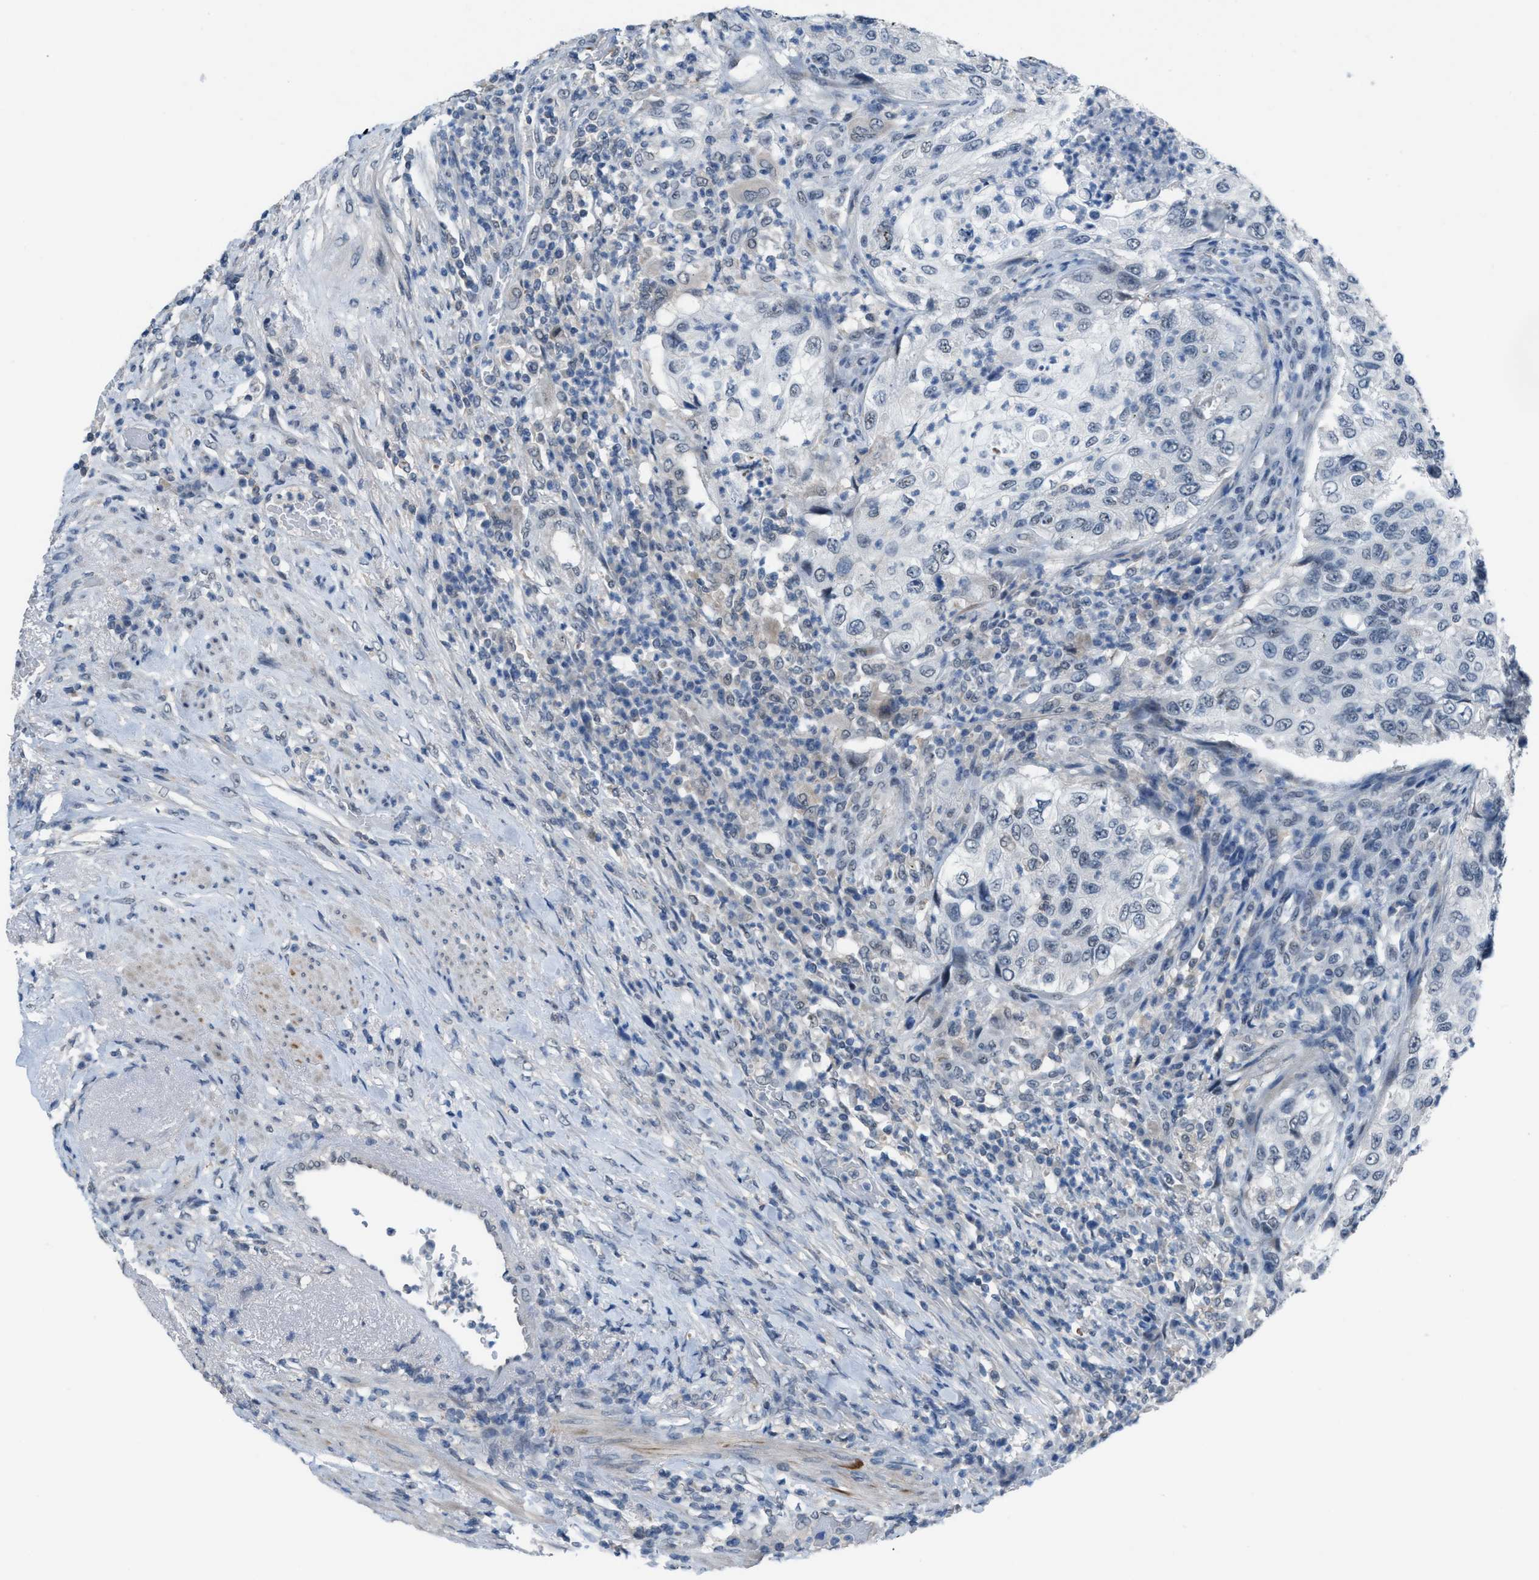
{"staining": {"intensity": "negative", "quantity": "none", "location": "none"}, "tissue": "urothelial cancer", "cell_type": "Tumor cells", "image_type": "cancer", "snomed": [{"axis": "morphology", "description": "Urothelial carcinoma, High grade"}, {"axis": "topography", "description": "Urinary bladder"}], "caption": "Micrograph shows no significant protein expression in tumor cells of urothelial cancer.", "gene": "ANAPC11", "patient": {"sex": "female", "age": 60}}